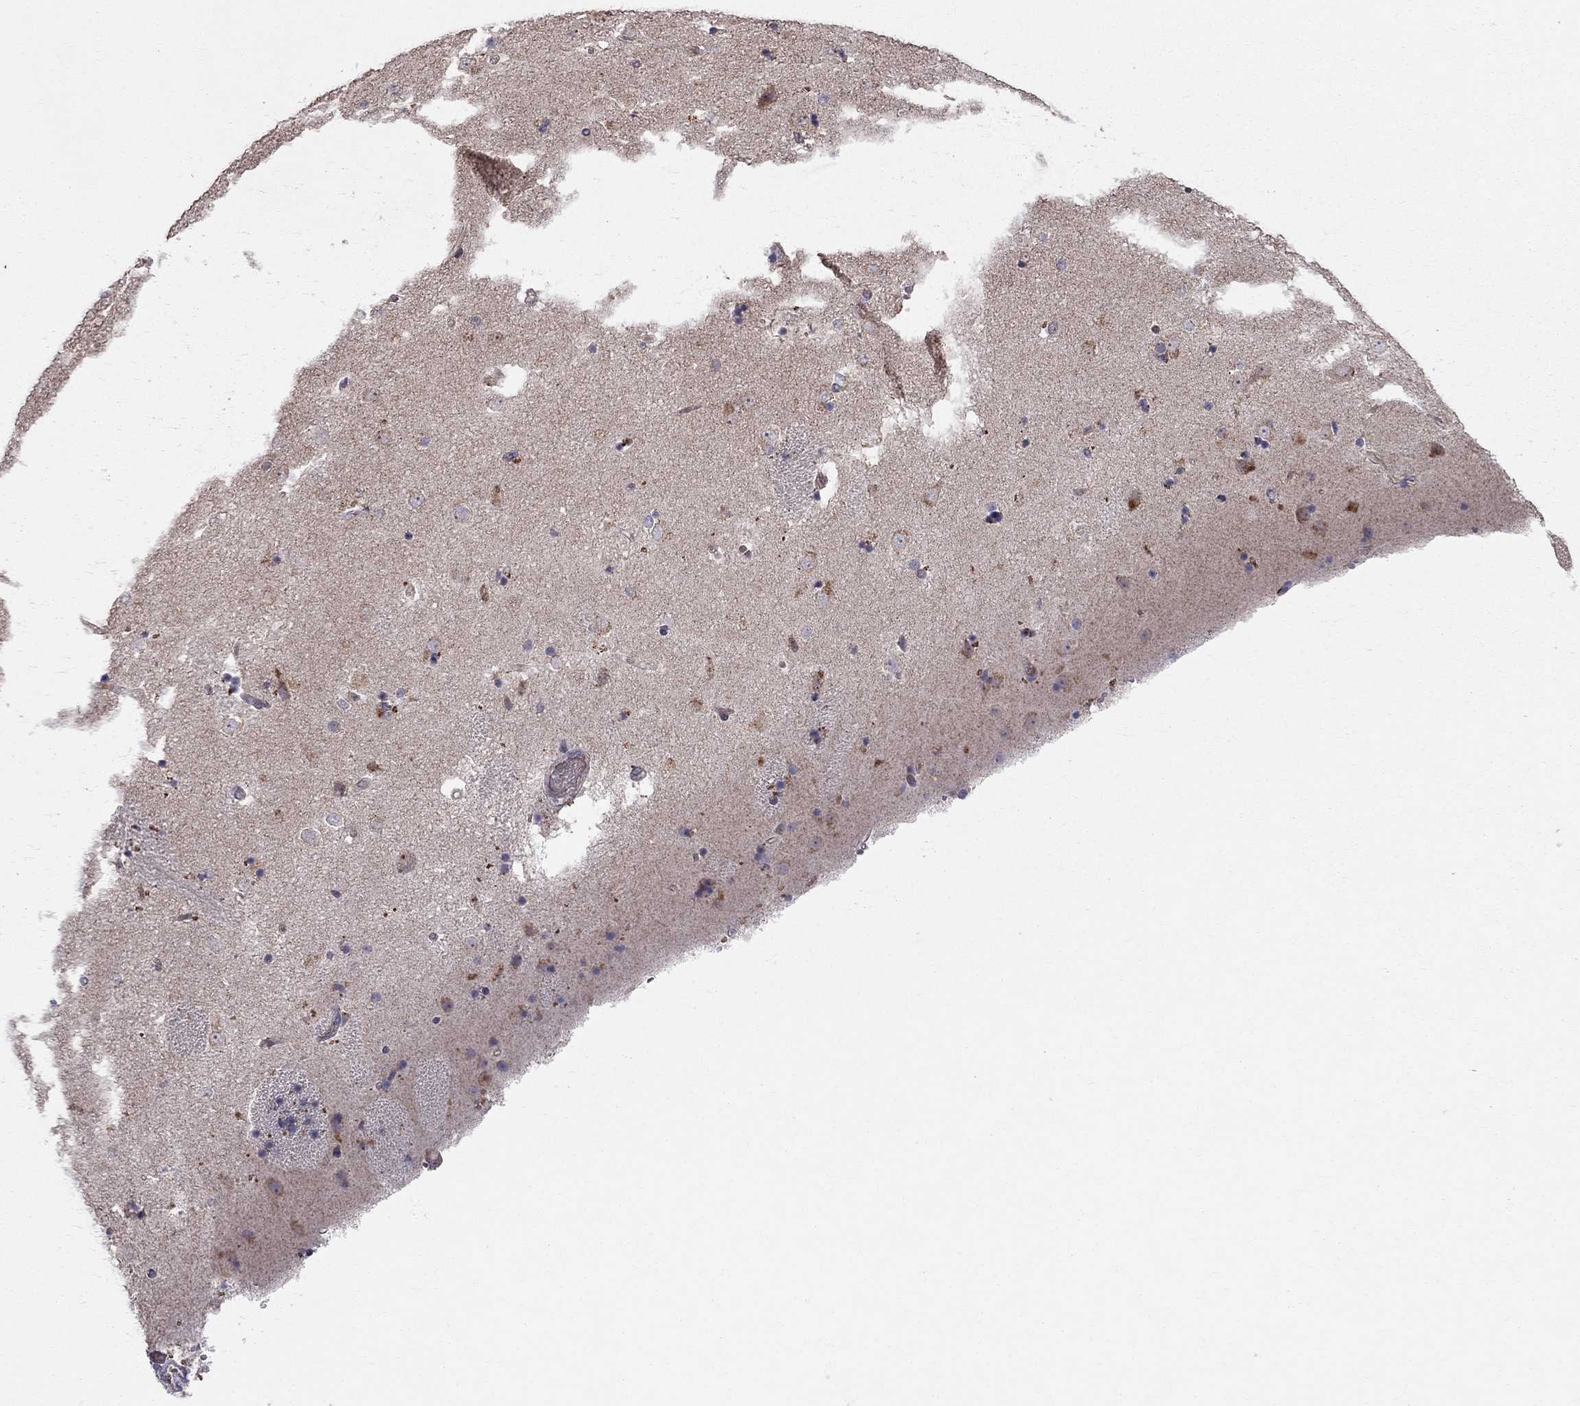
{"staining": {"intensity": "negative", "quantity": "none", "location": "none"}, "tissue": "caudate", "cell_type": "Glial cells", "image_type": "normal", "snomed": [{"axis": "morphology", "description": "Normal tissue, NOS"}, {"axis": "topography", "description": "Lateral ventricle wall"}], "caption": "Immunohistochemistry photomicrograph of benign caudate stained for a protein (brown), which displays no expression in glial cells.", "gene": "PIK3CG", "patient": {"sex": "male", "age": 51}}